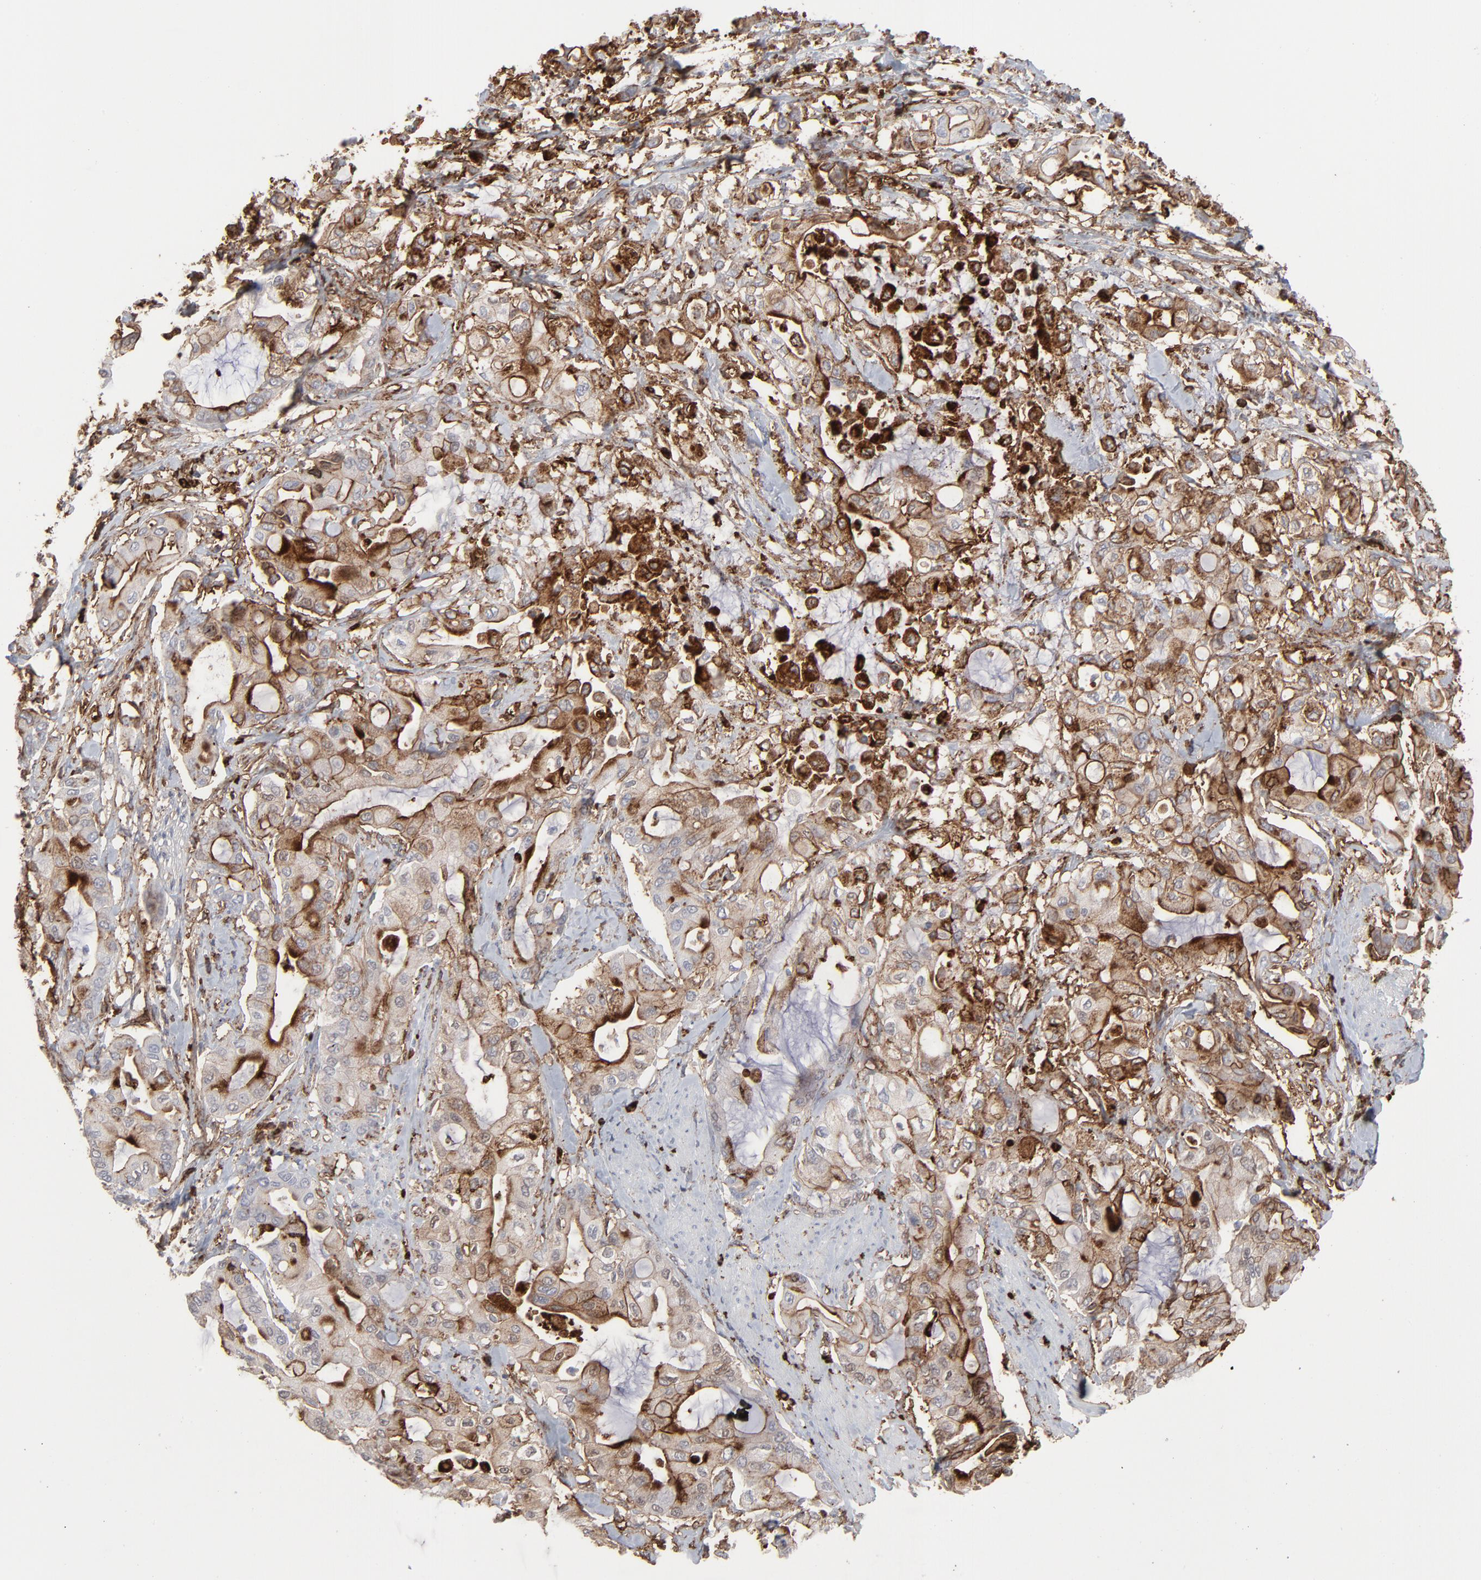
{"staining": {"intensity": "moderate", "quantity": "25%-75%", "location": "cytoplasmic/membranous"}, "tissue": "pancreatic cancer", "cell_type": "Tumor cells", "image_type": "cancer", "snomed": [{"axis": "morphology", "description": "Adenocarcinoma, NOS"}, {"axis": "morphology", "description": "Adenocarcinoma, metastatic, NOS"}, {"axis": "topography", "description": "Lymph node"}, {"axis": "topography", "description": "Pancreas"}, {"axis": "topography", "description": "Duodenum"}], "caption": "Brown immunohistochemical staining in human pancreatic adenocarcinoma demonstrates moderate cytoplasmic/membranous expression in about 25%-75% of tumor cells.", "gene": "ANXA5", "patient": {"sex": "female", "age": 64}}